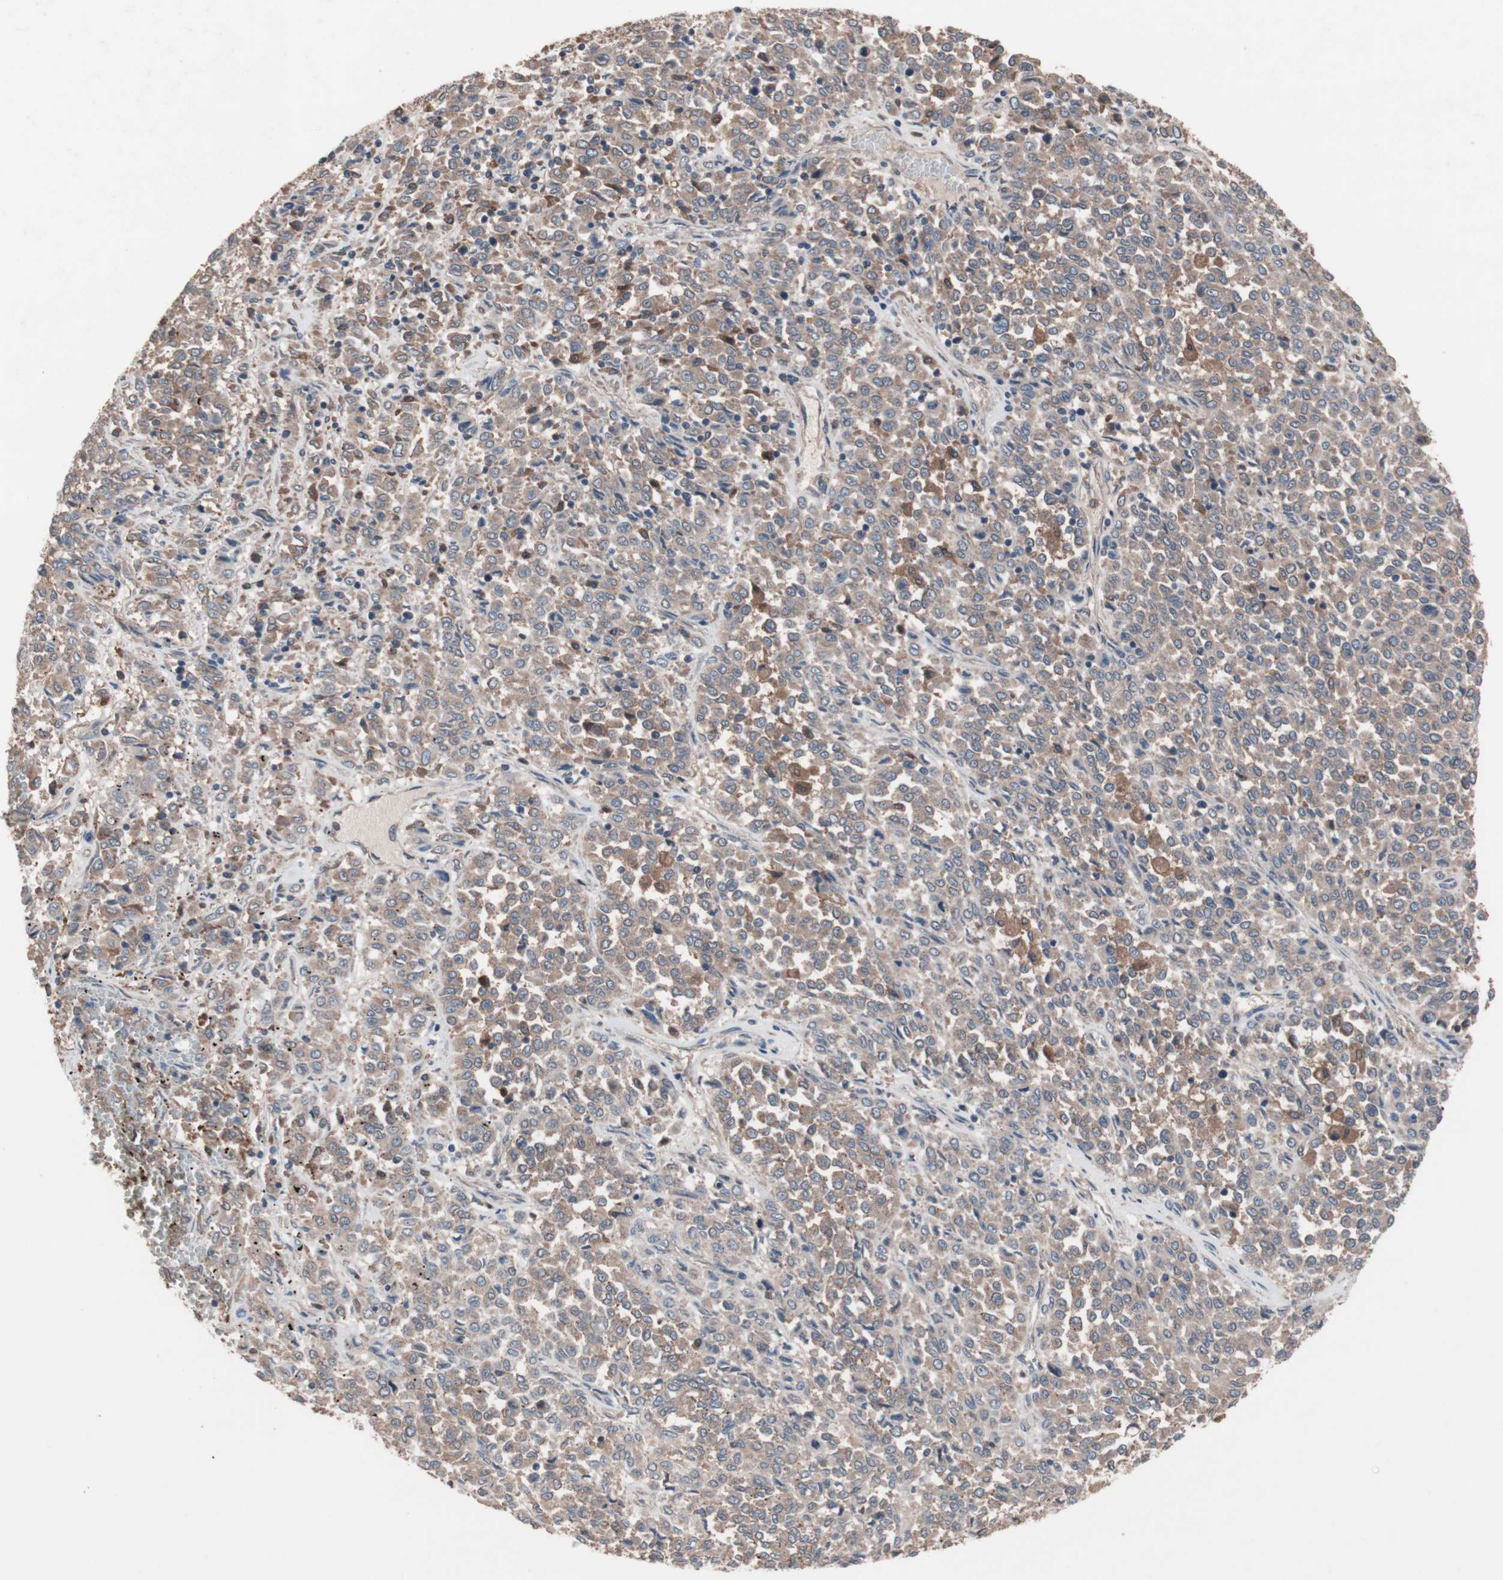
{"staining": {"intensity": "moderate", "quantity": ">75%", "location": "cytoplasmic/membranous"}, "tissue": "melanoma", "cell_type": "Tumor cells", "image_type": "cancer", "snomed": [{"axis": "morphology", "description": "Malignant melanoma, Metastatic site"}, {"axis": "topography", "description": "Pancreas"}], "caption": "Immunohistochemistry (IHC) photomicrograph of neoplastic tissue: malignant melanoma (metastatic site) stained using immunohistochemistry (IHC) exhibits medium levels of moderate protein expression localized specifically in the cytoplasmic/membranous of tumor cells, appearing as a cytoplasmic/membranous brown color.", "gene": "ATG7", "patient": {"sex": "female", "age": 30}}